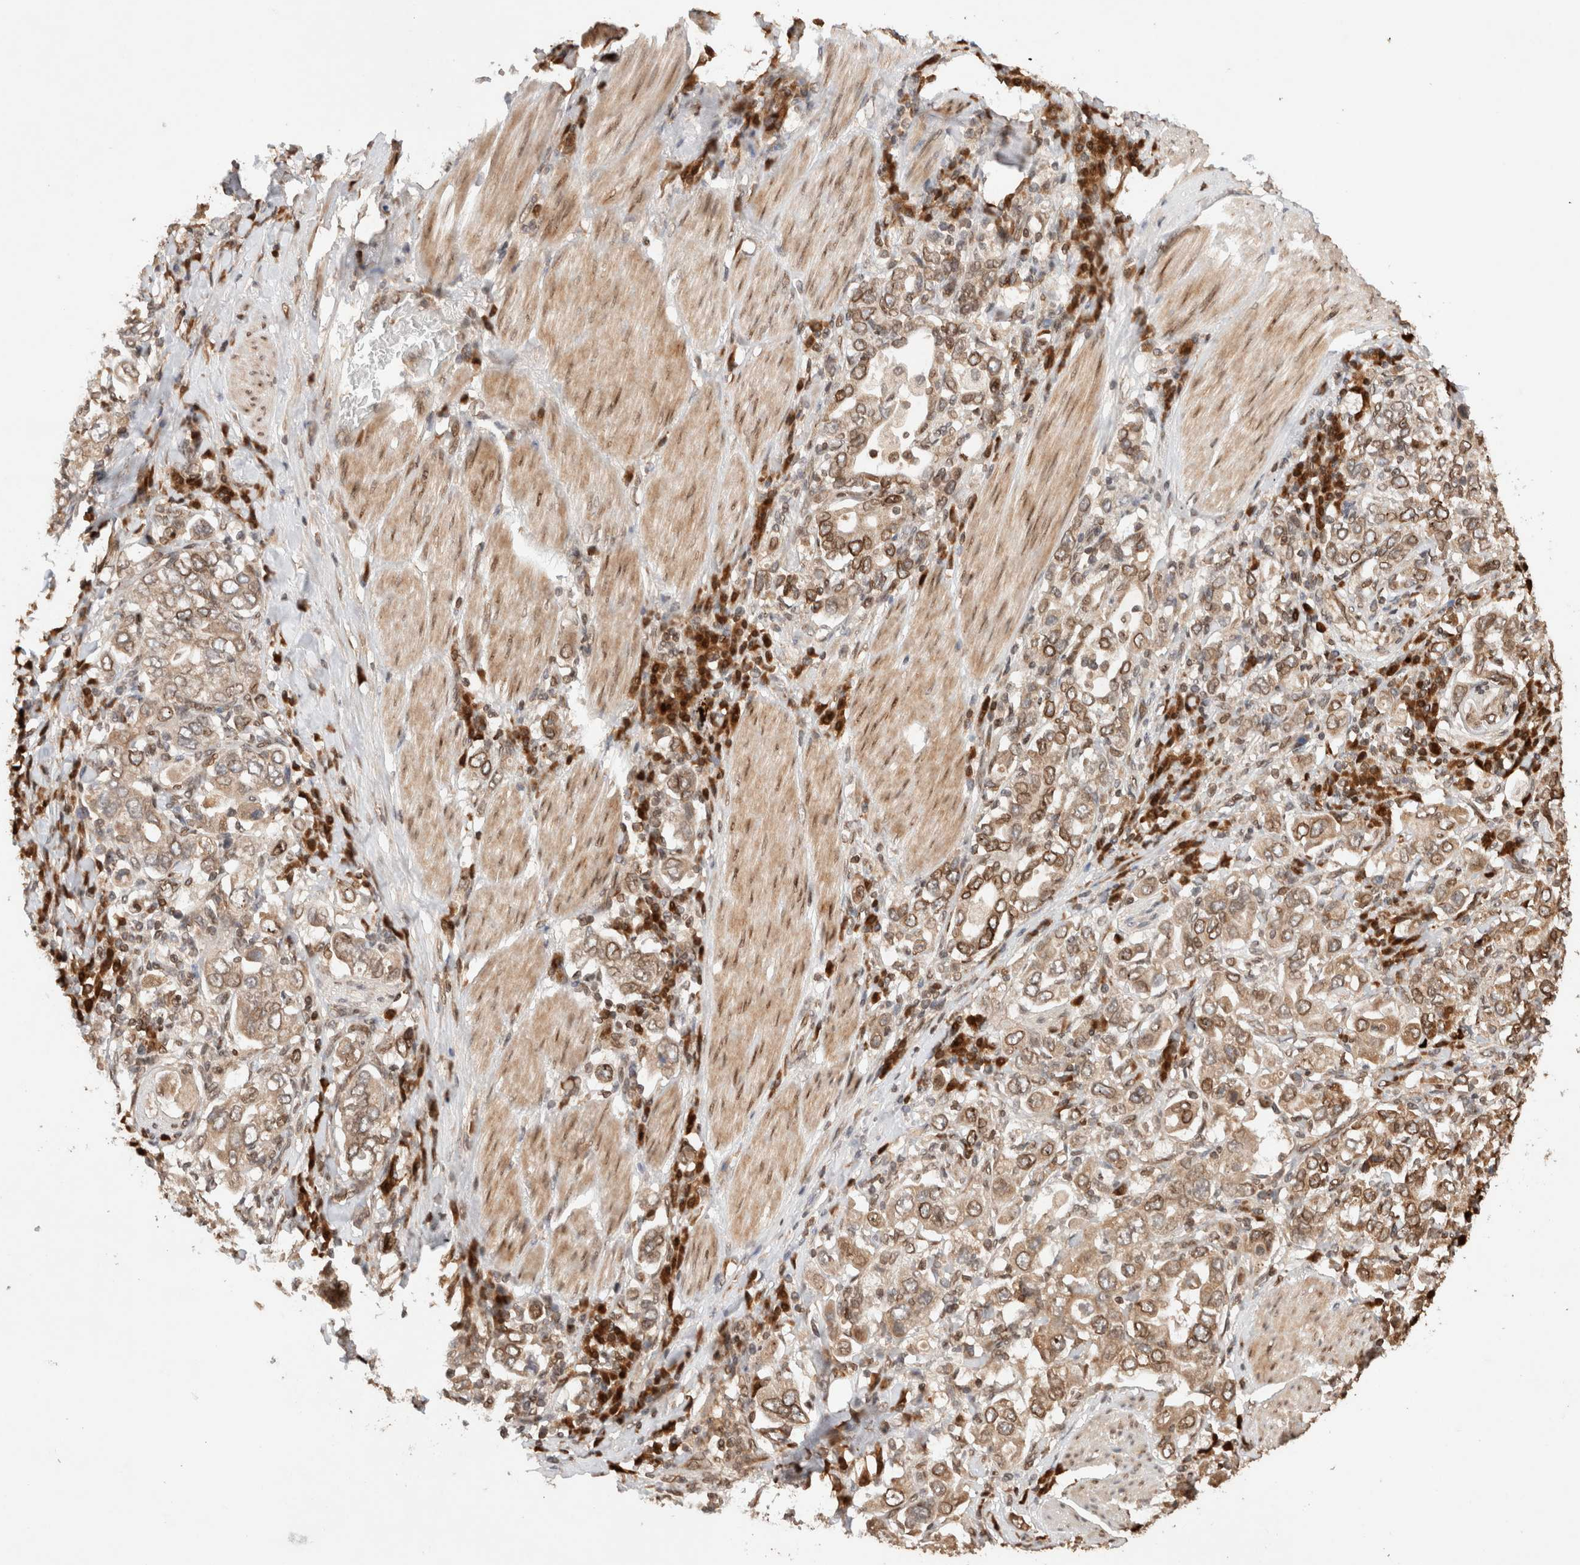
{"staining": {"intensity": "moderate", "quantity": ">75%", "location": "cytoplasmic/membranous,nuclear"}, "tissue": "stomach cancer", "cell_type": "Tumor cells", "image_type": "cancer", "snomed": [{"axis": "morphology", "description": "Adenocarcinoma, NOS"}, {"axis": "topography", "description": "Stomach, upper"}], "caption": "The photomicrograph demonstrates staining of stomach cancer (adenocarcinoma), revealing moderate cytoplasmic/membranous and nuclear protein positivity (brown color) within tumor cells. The staining is performed using DAB (3,3'-diaminobenzidine) brown chromogen to label protein expression. The nuclei are counter-stained blue using hematoxylin.", "gene": "TPR", "patient": {"sex": "male", "age": 62}}